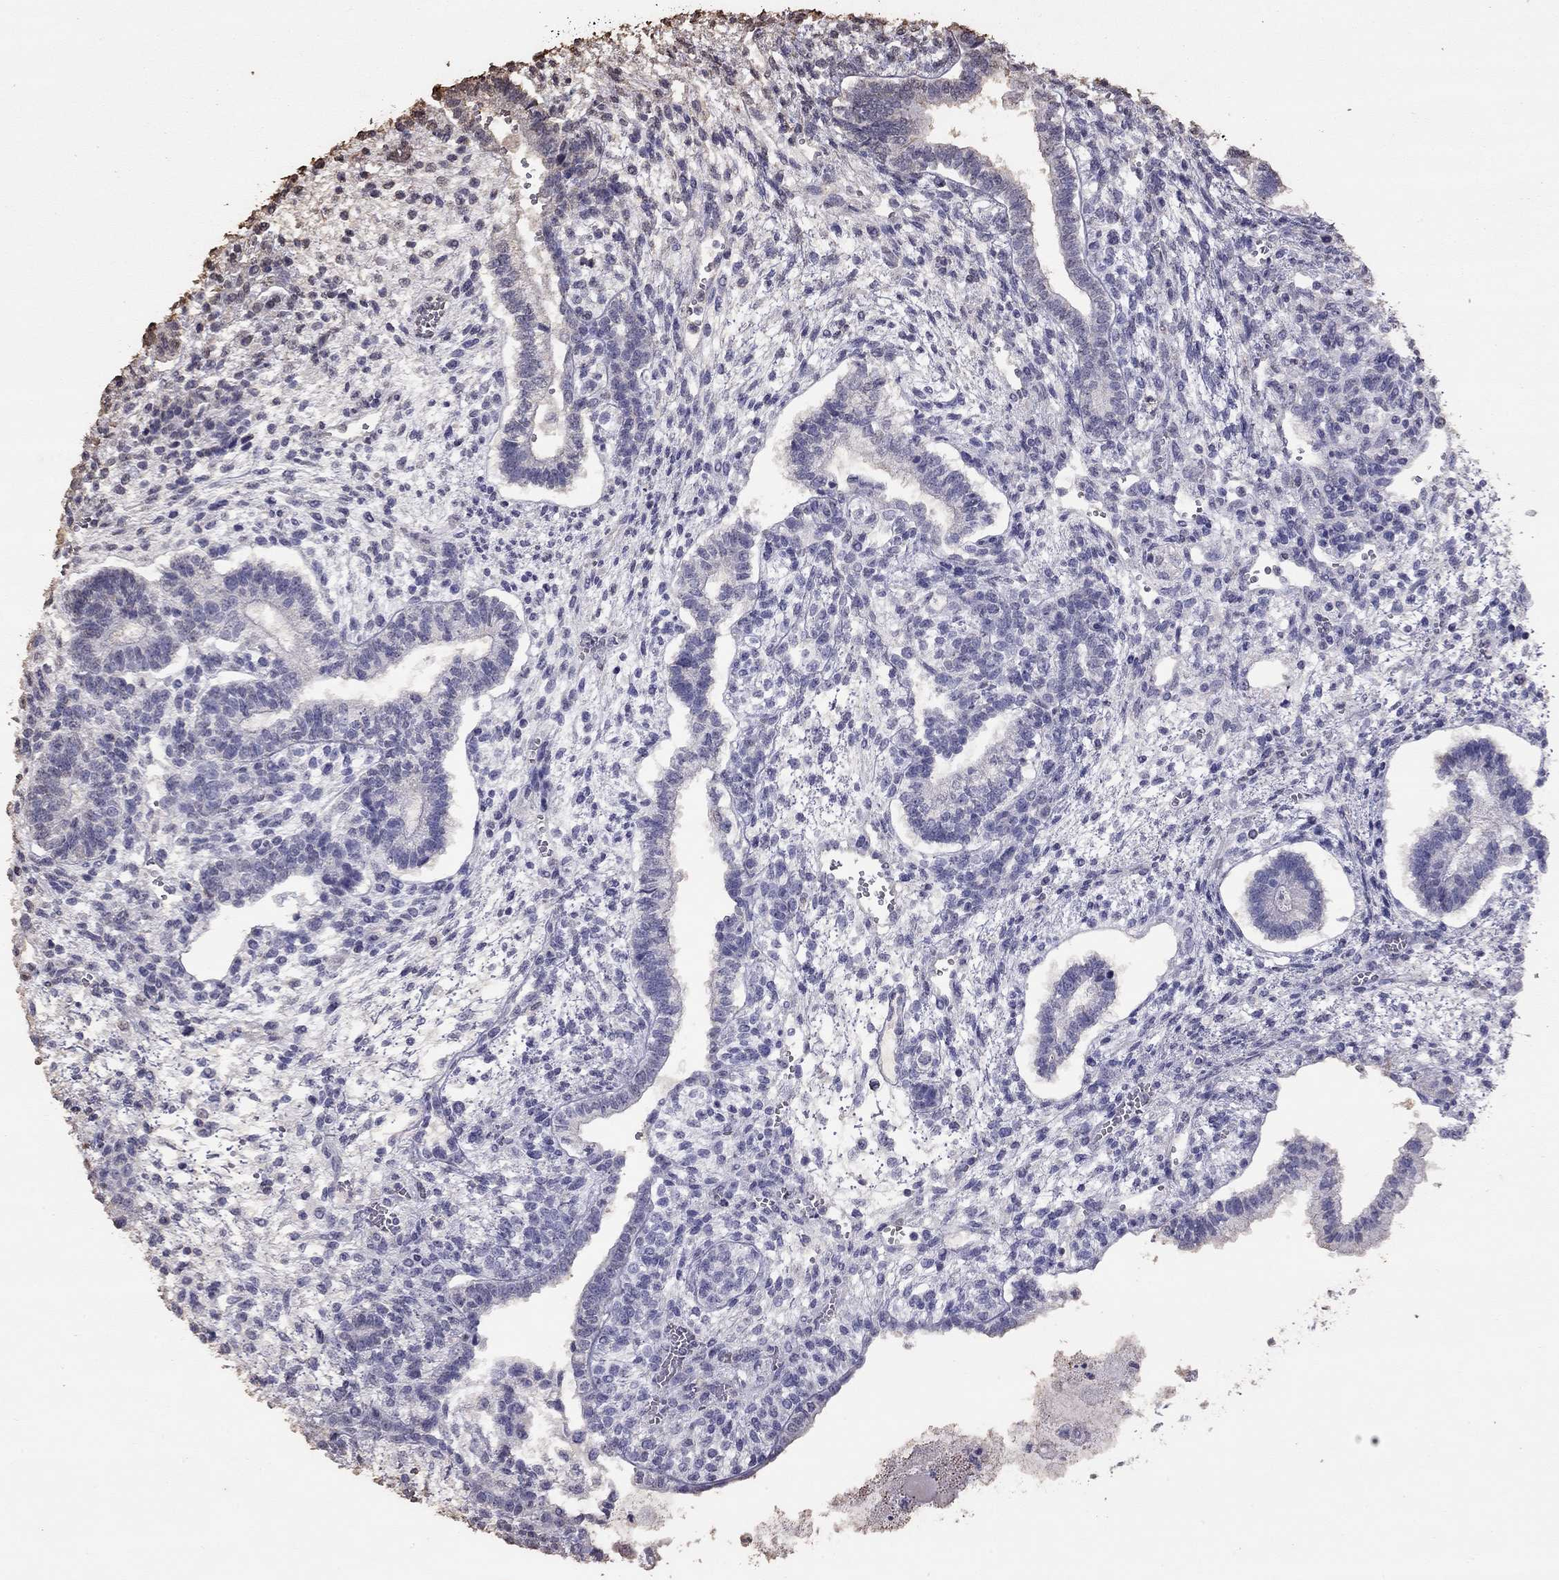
{"staining": {"intensity": "negative", "quantity": "none", "location": "none"}, "tissue": "testis cancer", "cell_type": "Tumor cells", "image_type": "cancer", "snomed": [{"axis": "morphology", "description": "Carcinoma, Embryonal, NOS"}, {"axis": "topography", "description": "Testis"}], "caption": "A photomicrograph of testis embryonal carcinoma stained for a protein displays no brown staining in tumor cells.", "gene": "SUN3", "patient": {"sex": "male", "age": 37}}